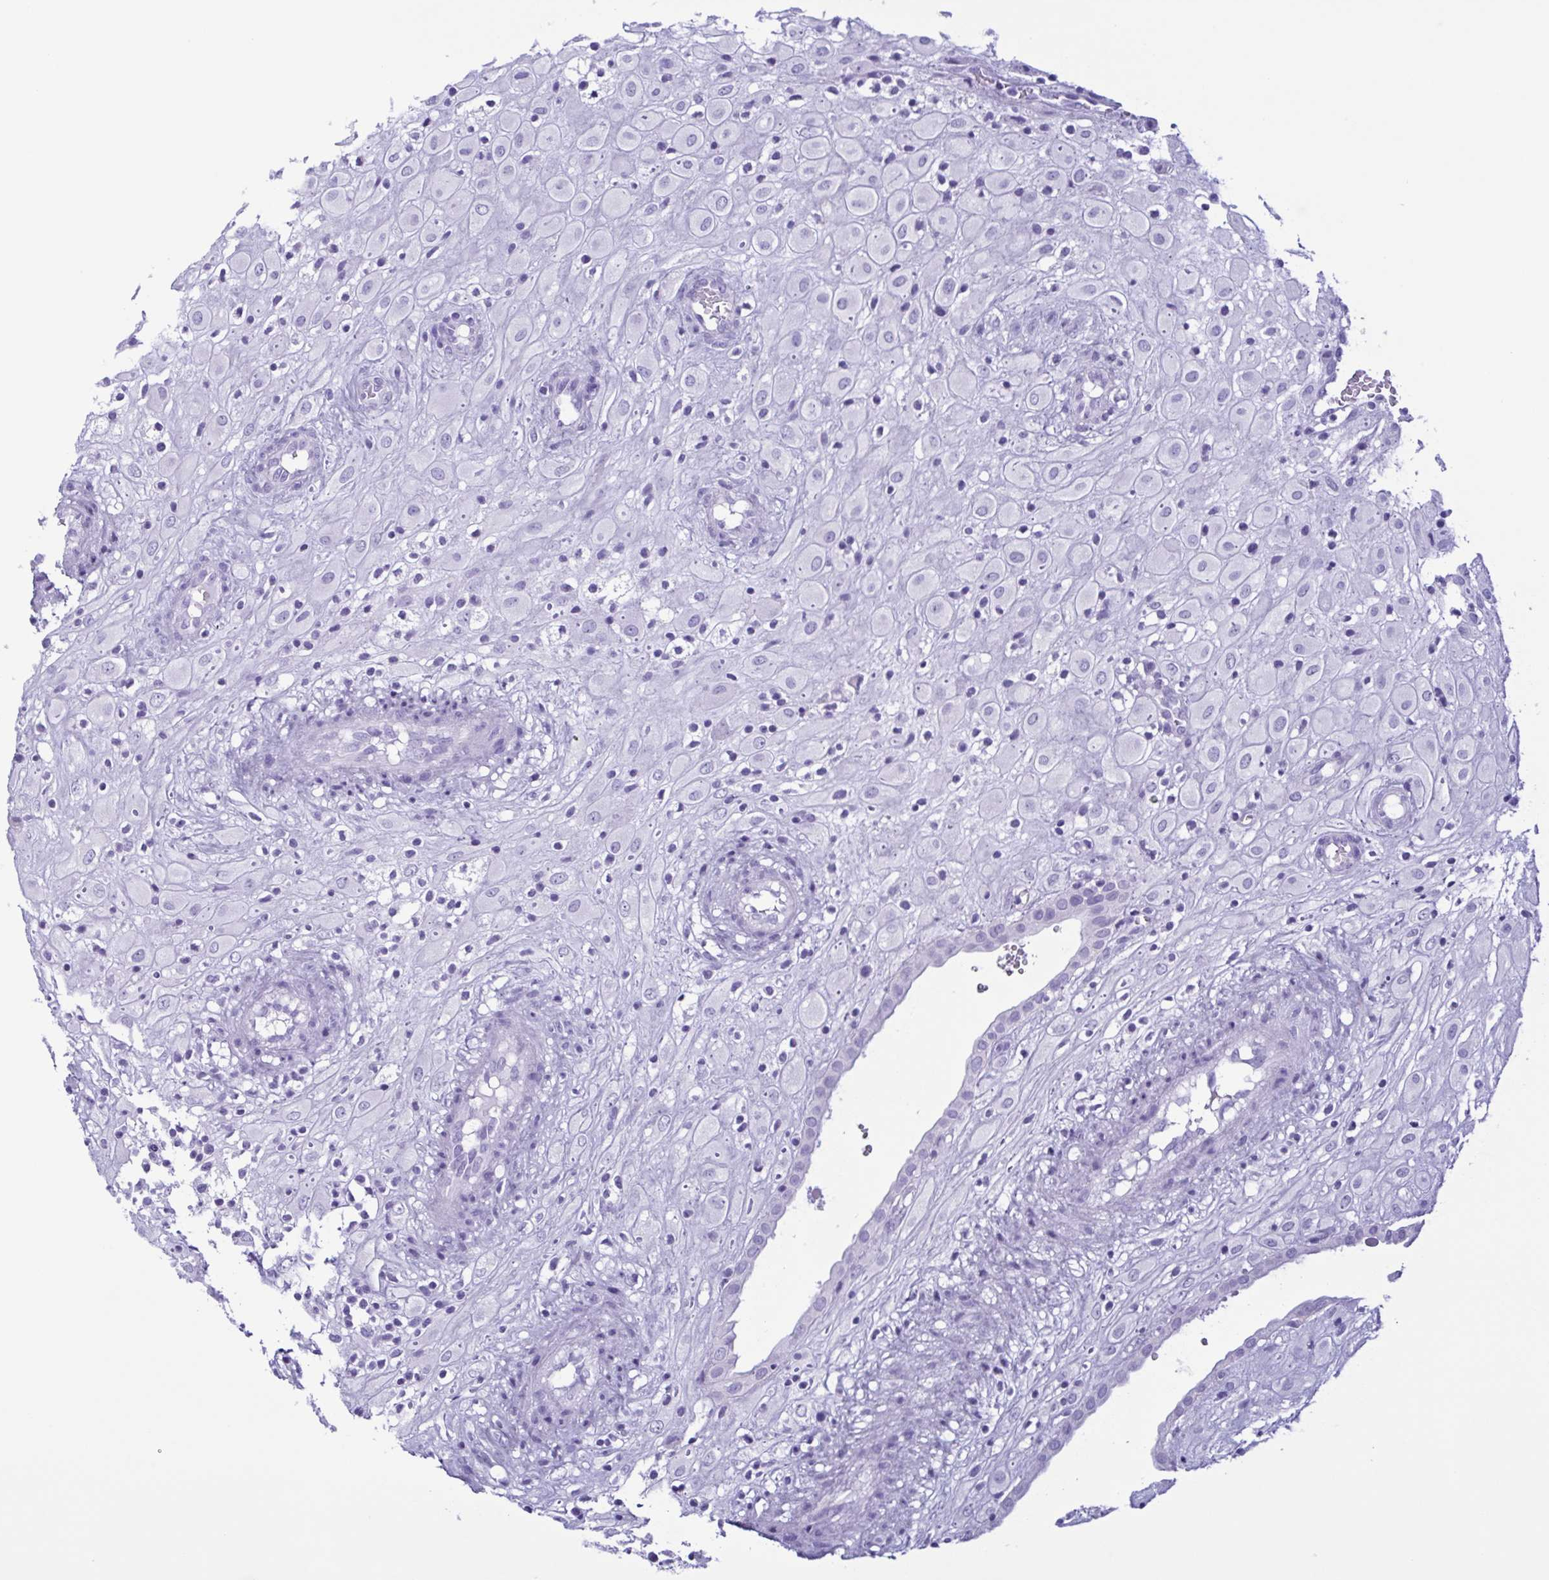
{"staining": {"intensity": "negative", "quantity": "none", "location": "none"}, "tissue": "placenta", "cell_type": "Decidual cells", "image_type": "normal", "snomed": [{"axis": "morphology", "description": "Normal tissue, NOS"}, {"axis": "topography", "description": "Placenta"}], "caption": "The histopathology image shows no significant positivity in decidual cells of placenta.", "gene": "LTF", "patient": {"sex": "female", "age": 24}}